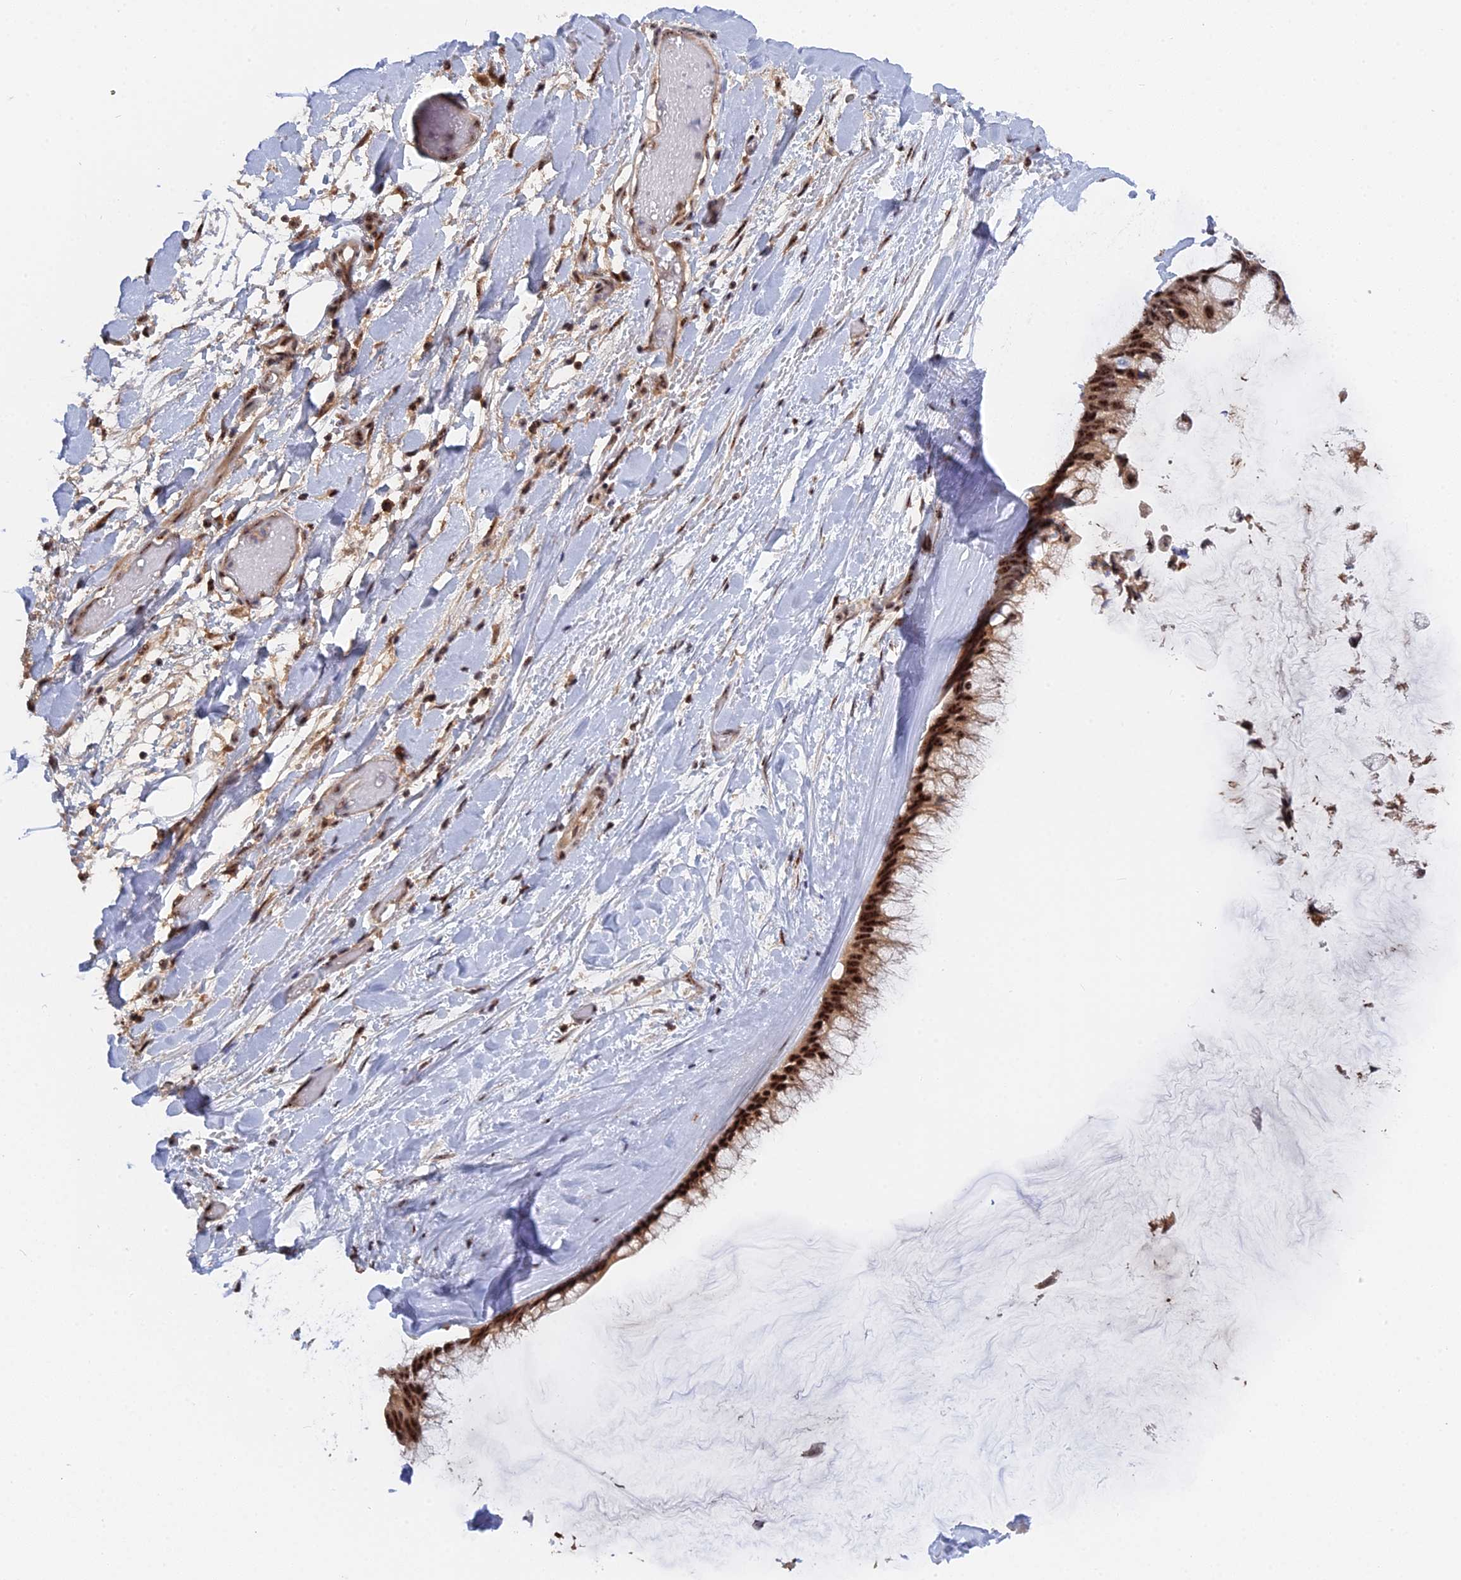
{"staining": {"intensity": "strong", "quantity": ">75%", "location": "nuclear"}, "tissue": "ovarian cancer", "cell_type": "Tumor cells", "image_type": "cancer", "snomed": [{"axis": "morphology", "description": "Cystadenocarcinoma, mucinous, NOS"}, {"axis": "topography", "description": "Ovary"}], "caption": "A high amount of strong nuclear staining is seen in approximately >75% of tumor cells in ovarian mucinous cystadenocarcinoma tissue.", "gene": "TAB1", "patient": {"sex": "female", "age": 39}}